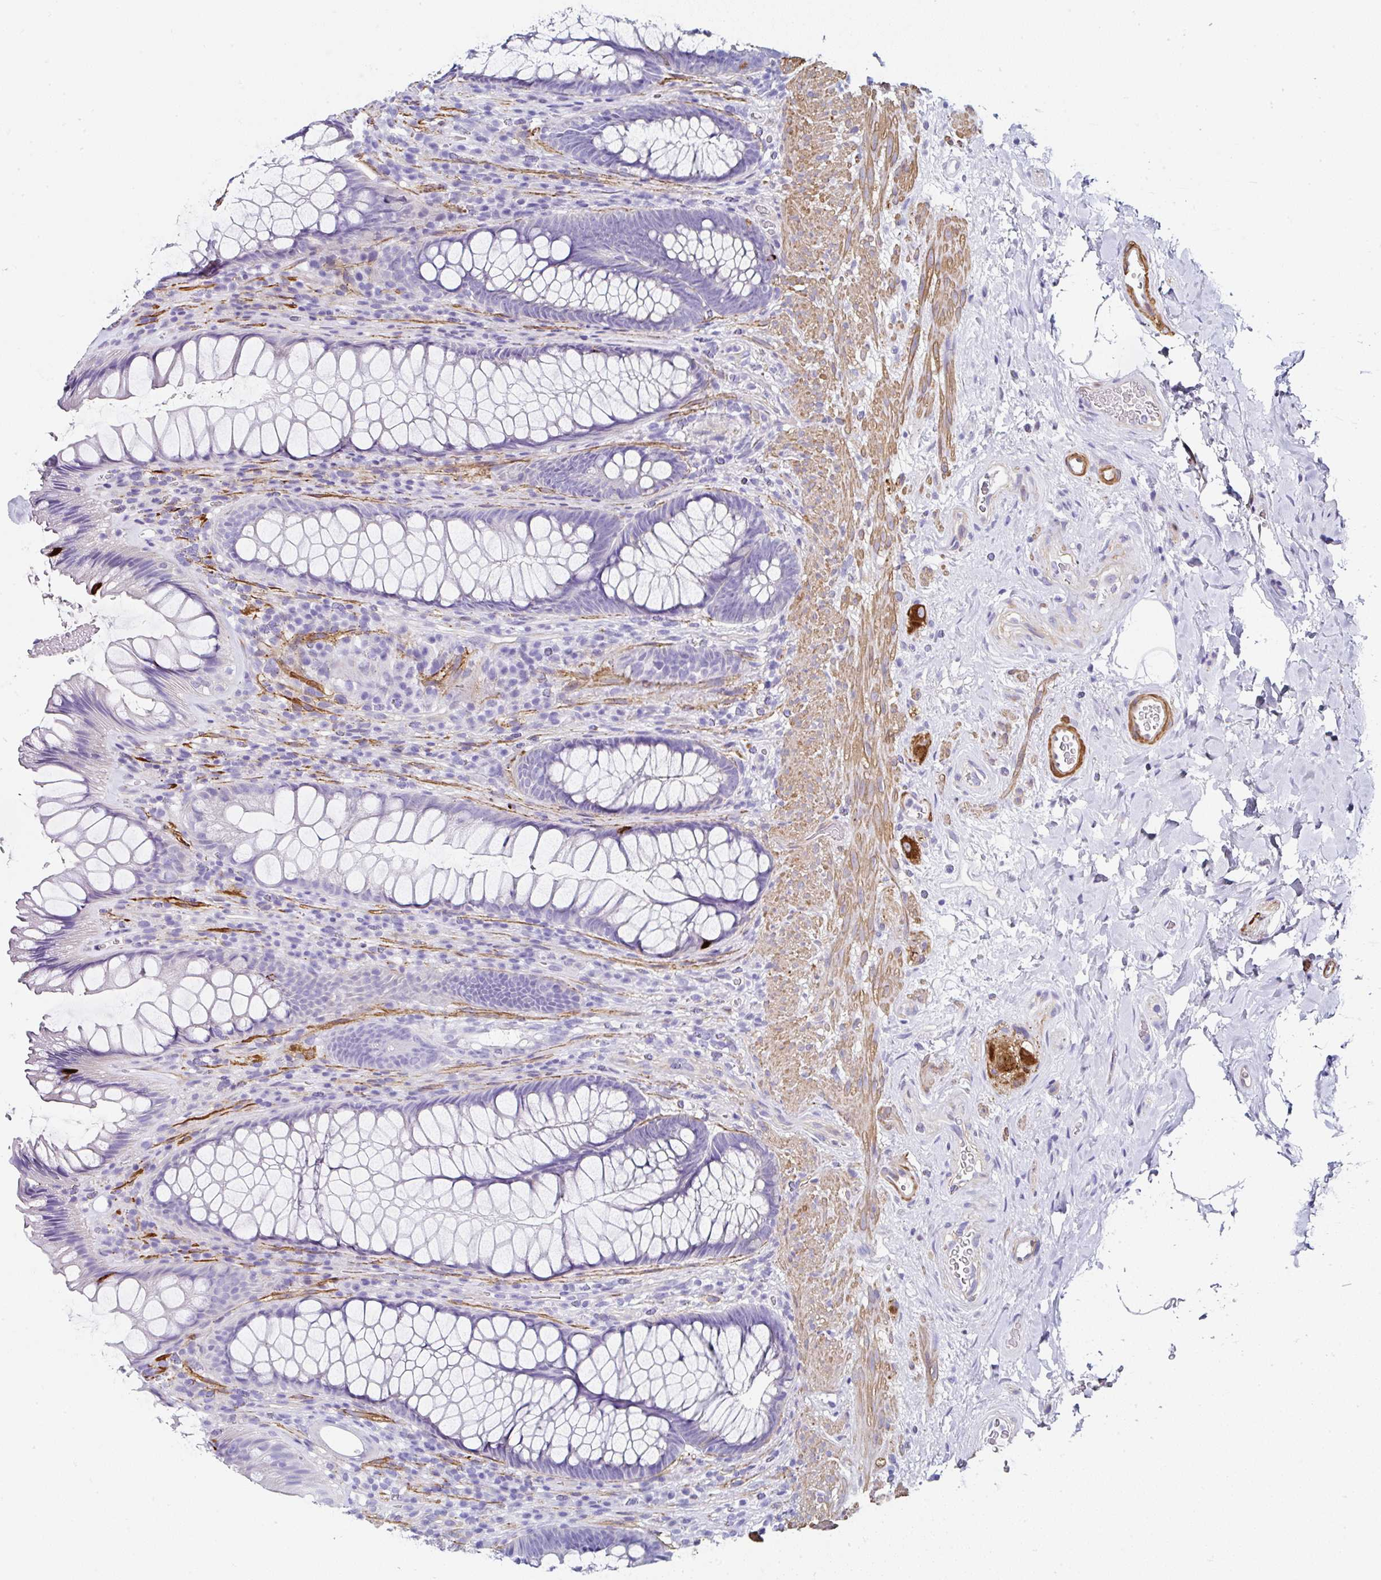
{"staining": {"intensity": "negative", "quantity": "none", "location": "none"}, "tissue": "rectum", "cell_type": "Glandular cells", "image_type": "normal", "snomed": [{"axis": "morphology", "description": "Normal tissue, NOS"}, {"axis": "topography", "description": "Rectum"}], "caption": "The photomicrograph reveals no staining of glandular cells in benign rectum. The staining is performed using DAB (3,3'-diaminobenzidine) brown chromogen with nuclei counter-stained in using hematoxylin.", "gene": "PPFIA4", "patient": {"sex": "male", "age": 53}}